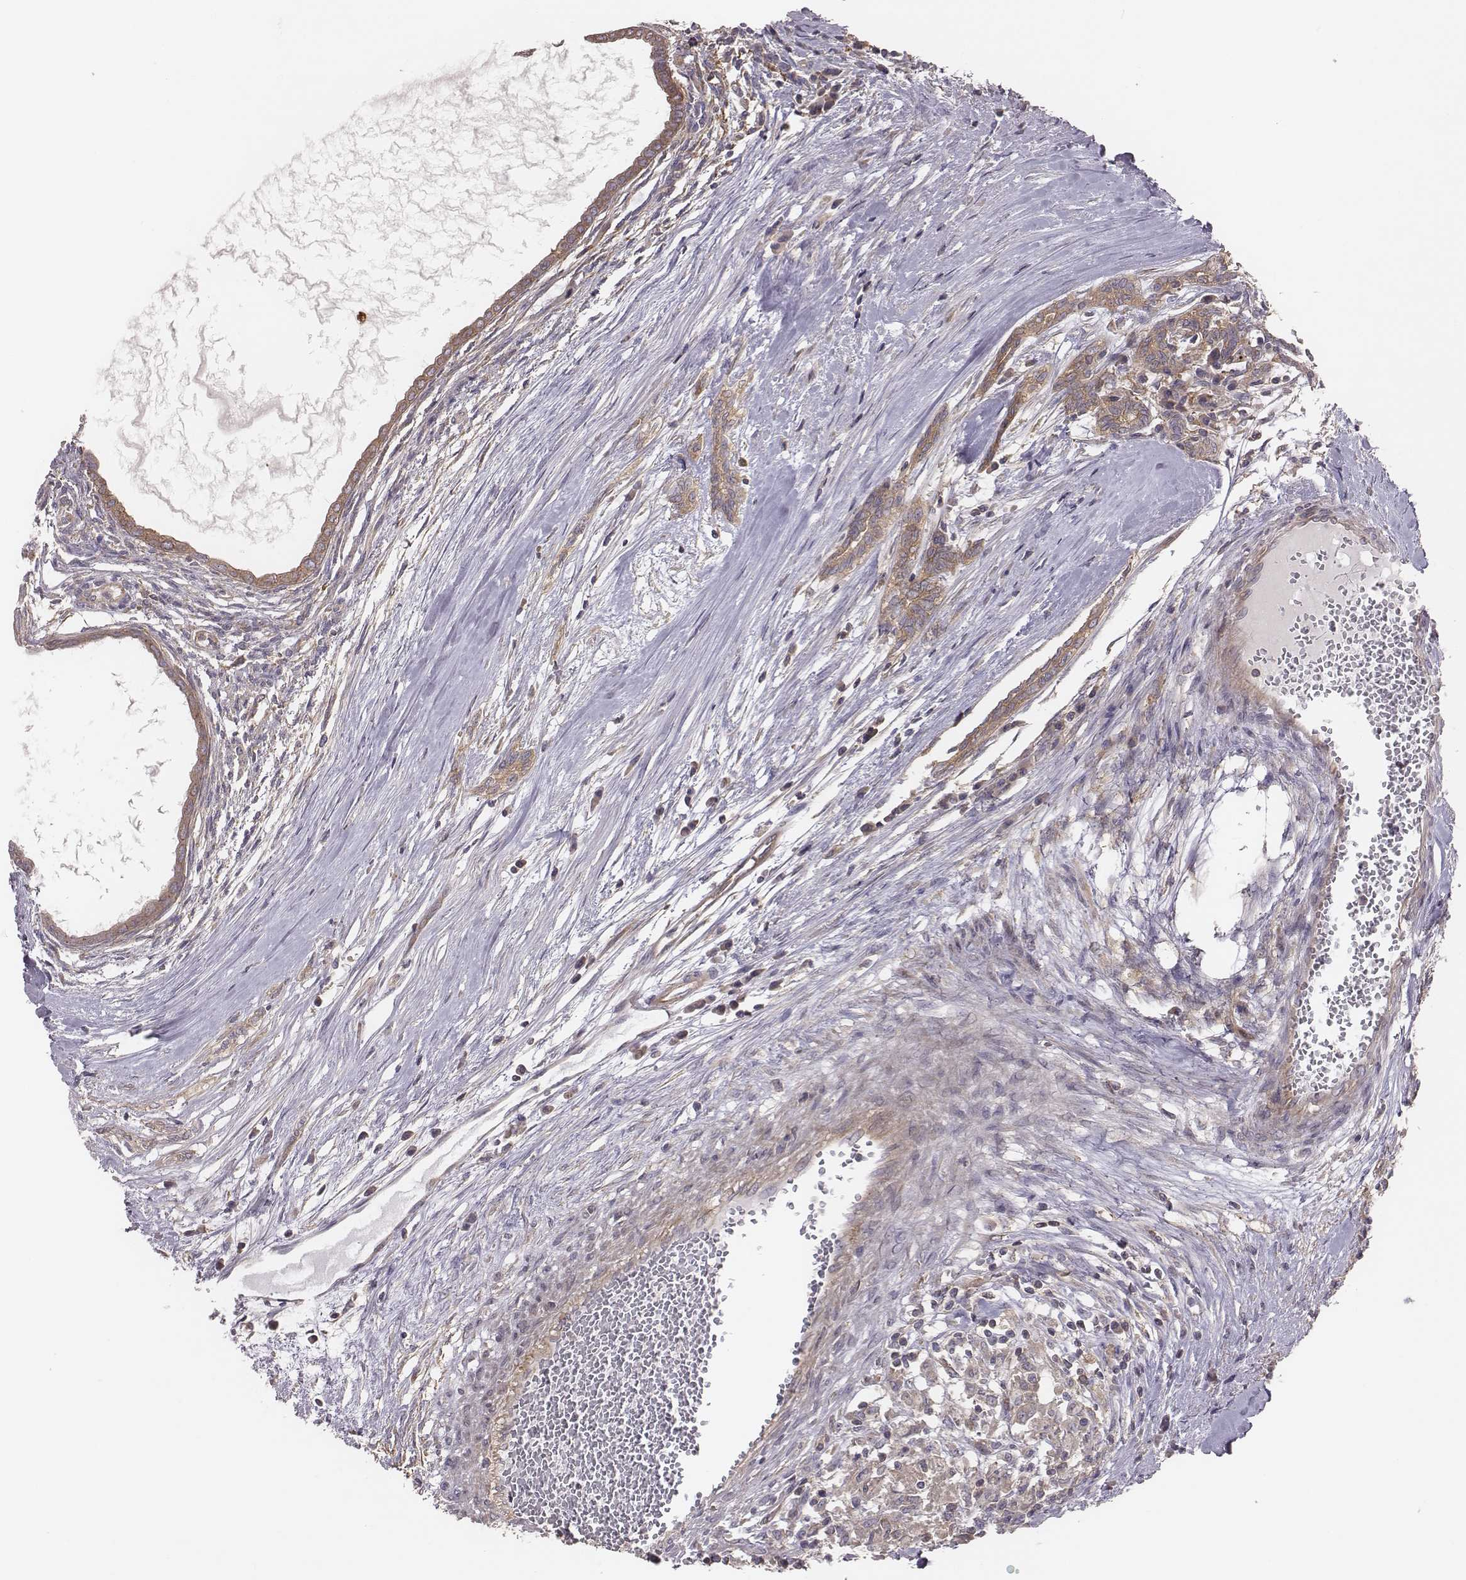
{"staining": {"intensity": "moderate", "quantity": ">75%", "location": "cytoplasmic/membranous"}, "tissue": "testis cancer", "cell_type": "Tumor cells", "image_type": "cancer", "snomed": [{"axis": "morphology", "description": "Carcinoma, Embryonal, NOS"}, {"axis": "topography", "description": "Testis"}], "caption": "Tumor cells exhibit medium levels of moderate cytoplasmic/membranous staining in about >75% of cells in human testis cancer (embryonal carcinoma).", "gene": "CAD", "patient": {"sex": "male", "age": 37}}